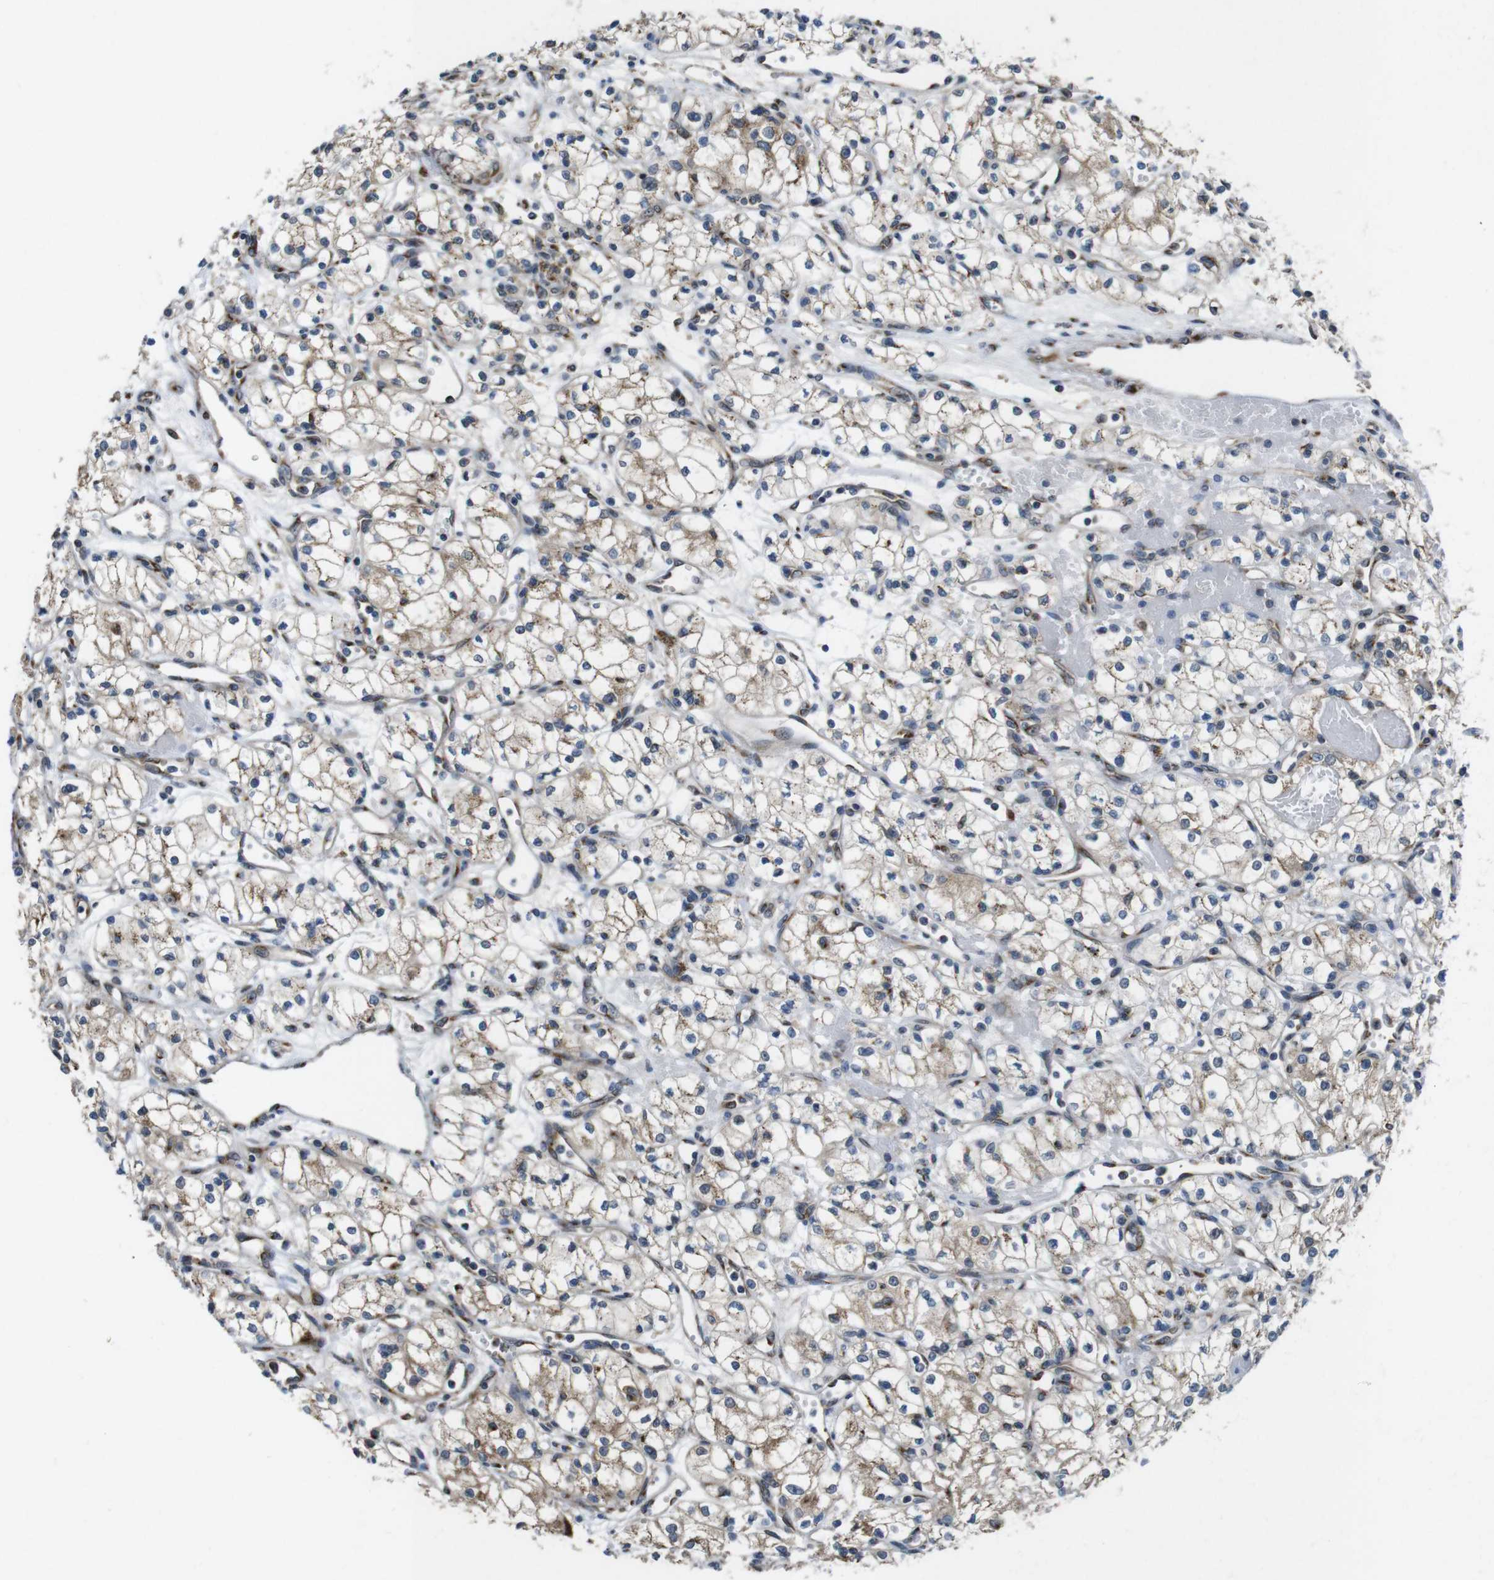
{"staining": {"intensity": "moderate", "quantity": ">75%", "location": "cytoplasmic/membranous"}, "tissue": "renal cancer", "cell_type": "Tumor cells", "image_type": "cancer", "snomed": [{"axis": "morphology", "description": "Normal tissue, NOS"}, {"axis": "morphology", "description": "Adenocarcinoma, NOS"}, {"axis": "topography", "description": "Kidney"}], "caption": "Renal cancer (adenocarcinoma) stained with immunohistochemistry (IHC) demonstrates moderate cytoplasmic/membranous staining in about >75% of tumor cells. Using DAB (3,3'-diaminobenzidine) (brown) and hematoxylin (blue) stains, captured at high magnification using brightfield microscopy.", "gene": "ZFPL1", "patient": {"sex": "male", "age": 59}}